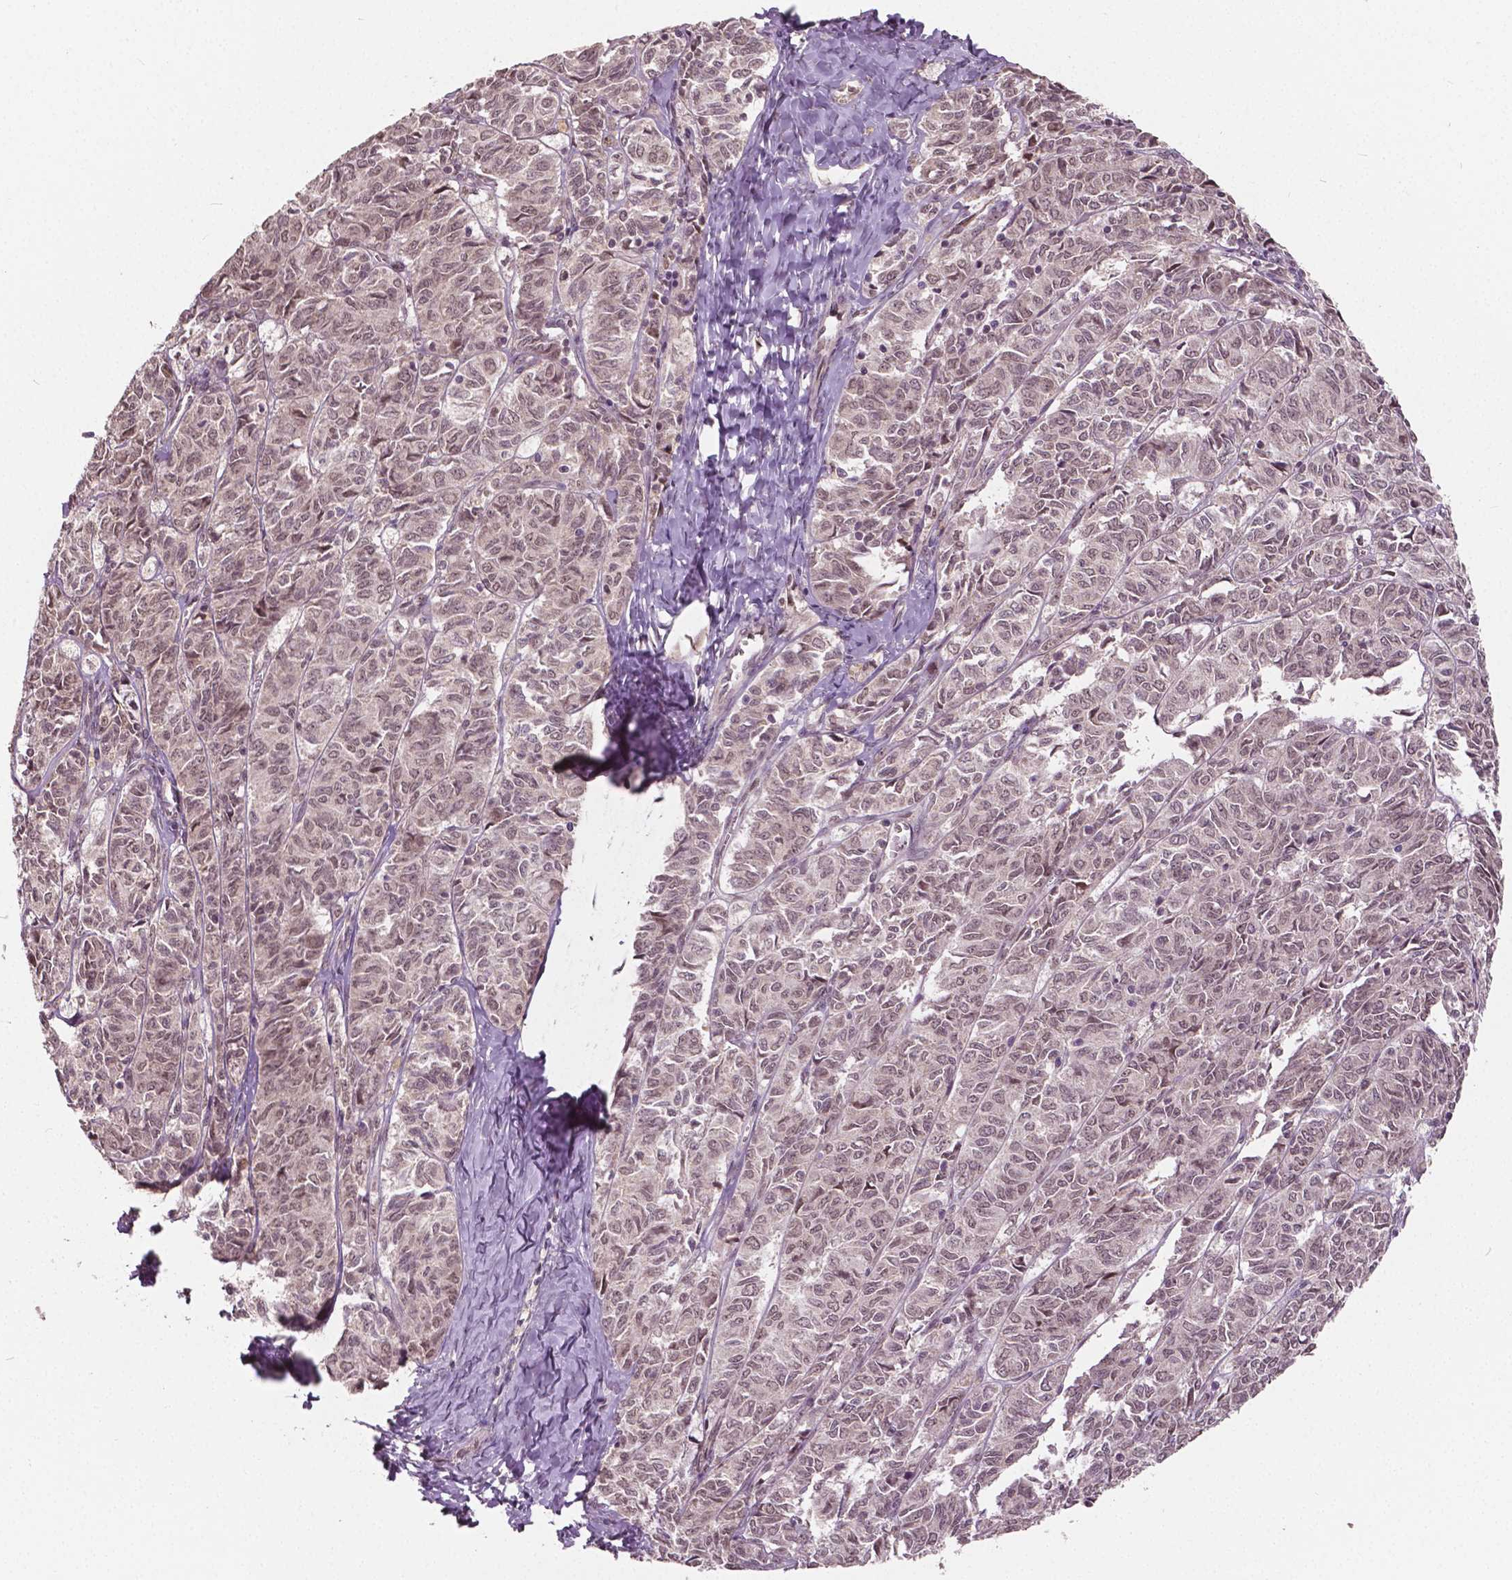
{"staining": {"intensity": "negative", "quantity": "none", "location": "none"}, "tissue": "ovarian cancer", "cell_type": "Tumor cells", "image_type": "cancer", "snomed": [{"axis": "morphology", "description": "Carcinoma, endometroid"}, {"axis": "topography", "description": "Ovary"}], "caption": "There is no significant expression in tumor cells of ovarian endometroid carcinoma.", "gene": "HMBOX1", "patient": {"sex": "female", "age": 80}}